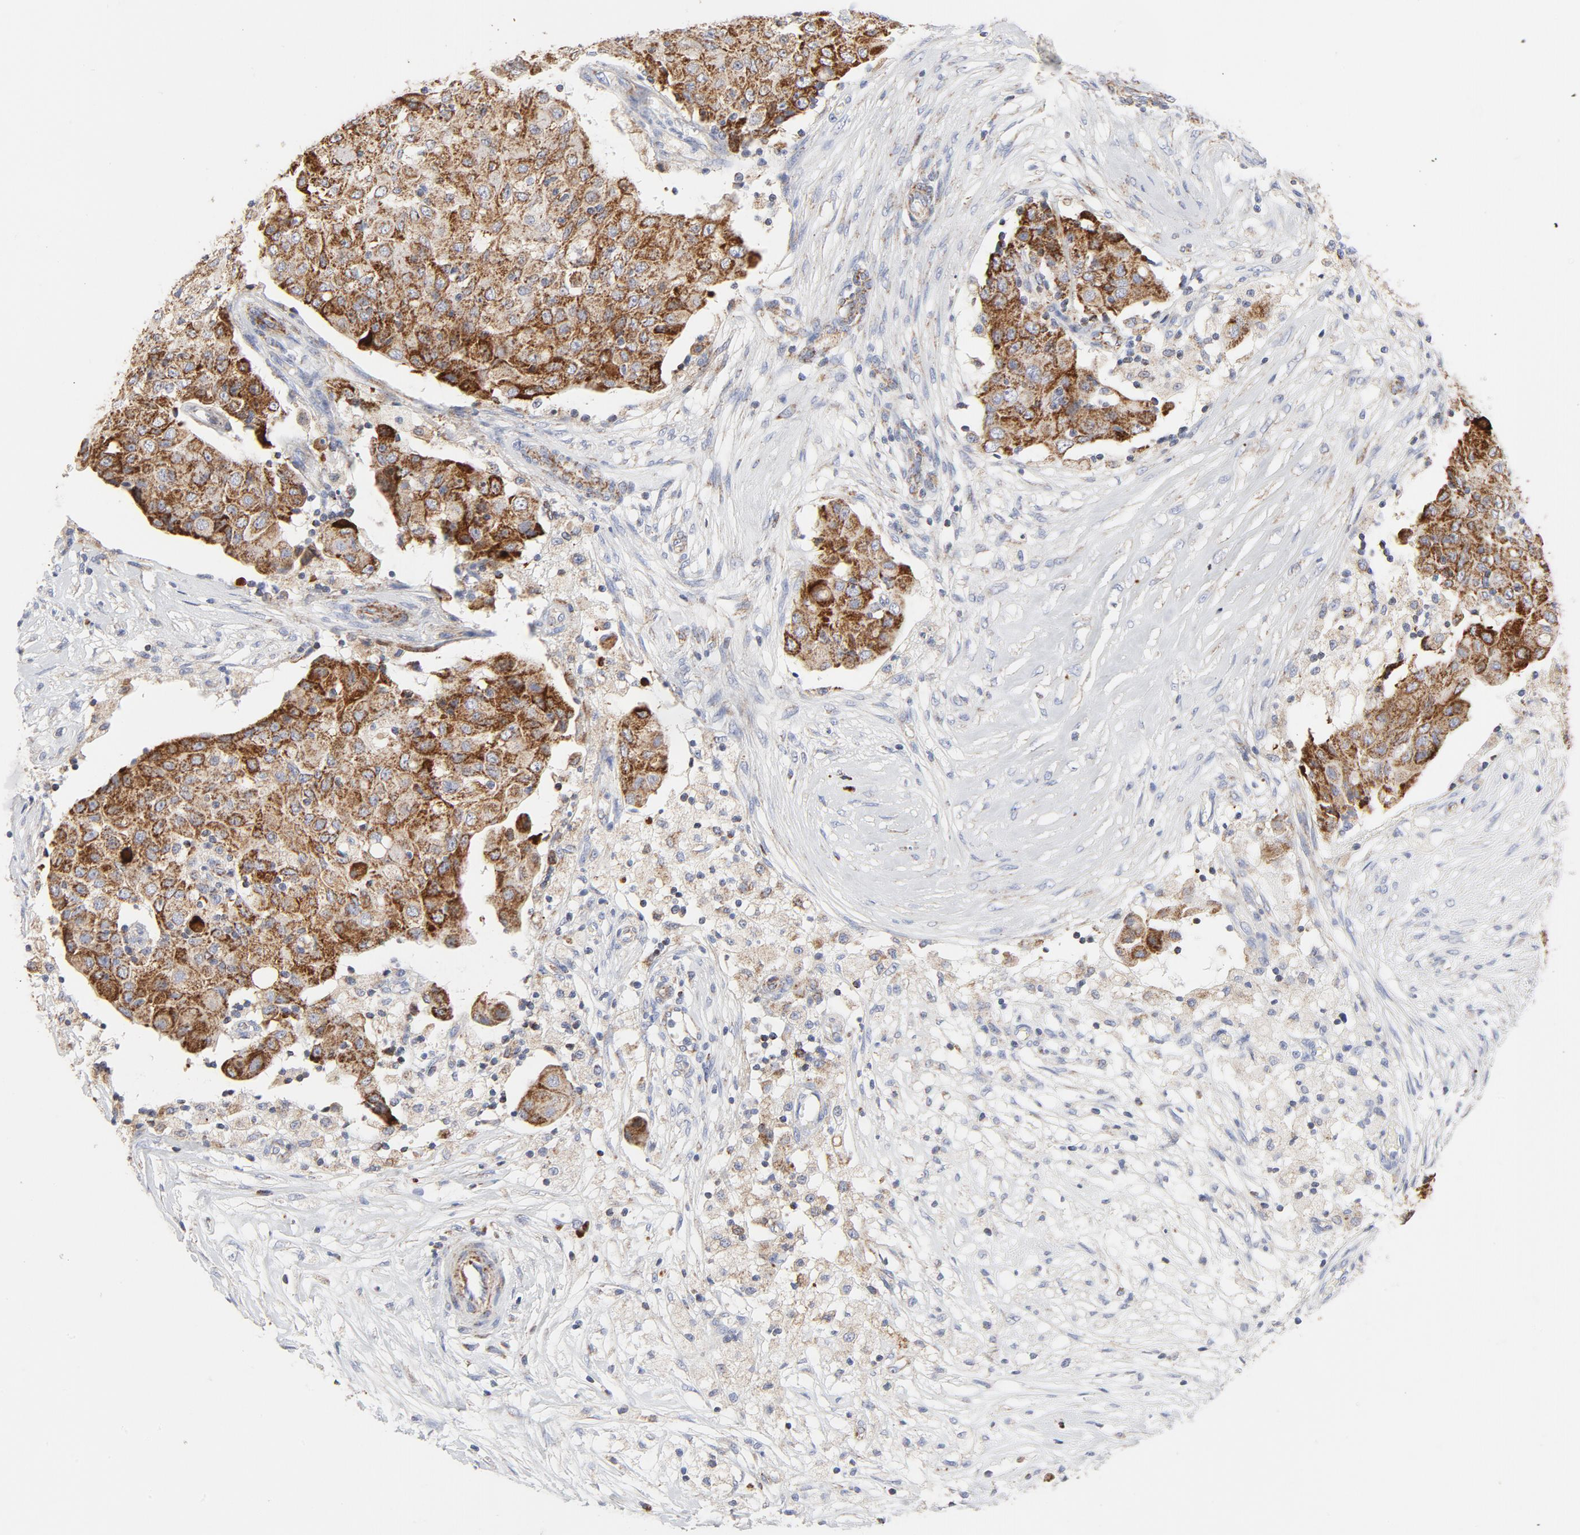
{"staining": {"intensity": "strong", "quantity": ">75%", "location": "cytoplasmic/membranous"}, "tissue": "ovarian cancer", "cell_type": "Tumor cells", "image_type": "cancer", "snomed": [{"axis": "morphology", "description": "Carcinoma, endometroid"}, {"axis": "topography", "description": "Ovary"}], "caption": "There is high levels of strong cytoplasmic/membranous expression in tumor cells of endometroid carcinoma (ovarian), as demonstrated by immunohistochemical staining (brown color).", "gene": "CYCS", "patient": {"sex": "female", "age": 42}}